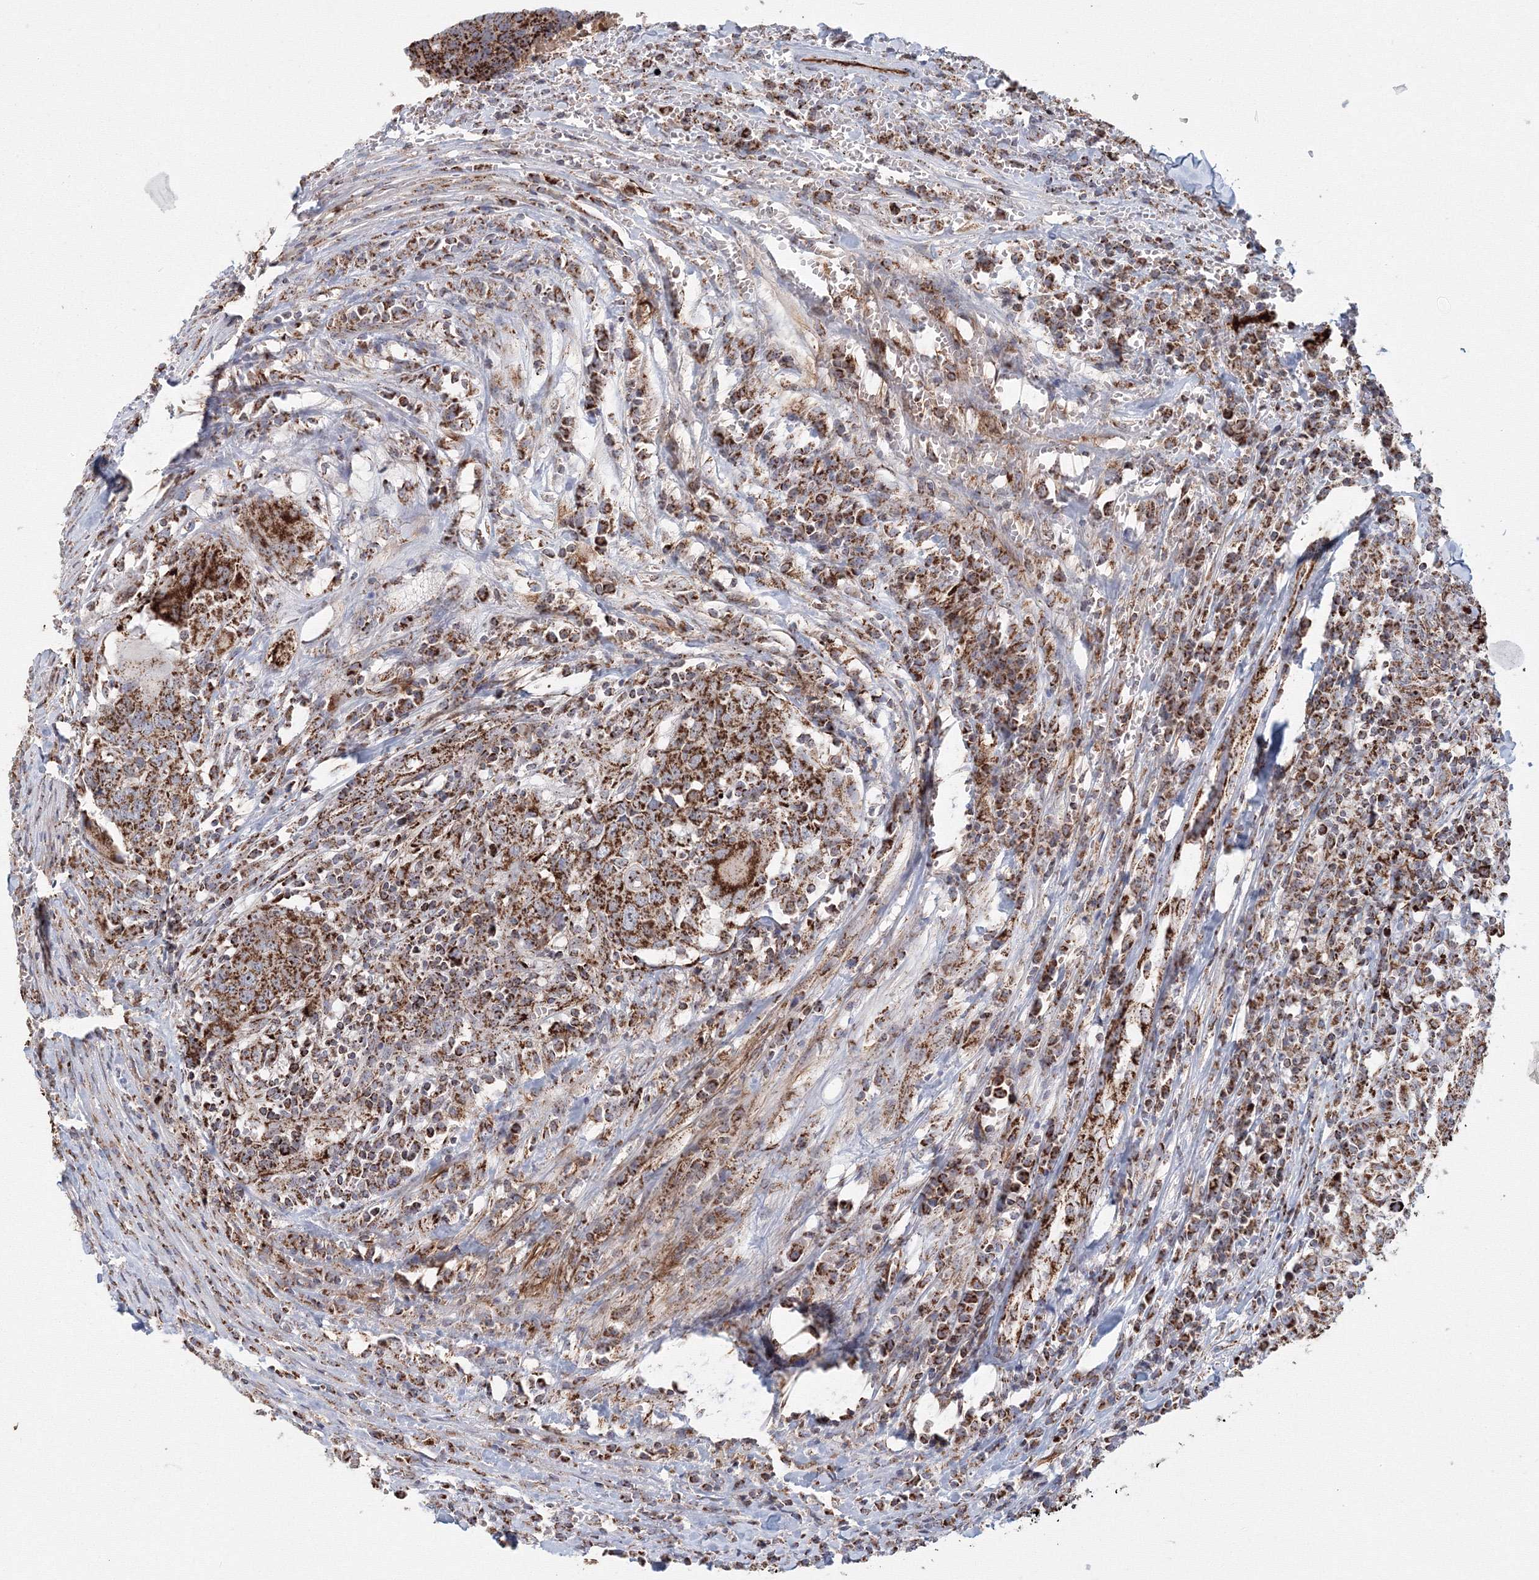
{"staining": {"intensity": "strong", "quantity": ">75%", "location": "cytoplasmic/membranous"}, "tissue": "head and neck cancer", "cell_type": "Tumor cells", "image_type": "cancer", "snomed": [{"axis": "morphology", "description": "Squamous cell carcinoma, NOS"}, {"axis": "topography", "description": "Head-Neck"}], "caption": "Immunohistochemistry (IHC) photomicrograph of head and neck squamous cell carcinoma stained for a protein (brown), which displays high levels of strong cytoplasmic/membranous positivity in about >75% of tumor cells.", "gene": "GRPEL1", "patient": {"sex": "male", "age": 66}}